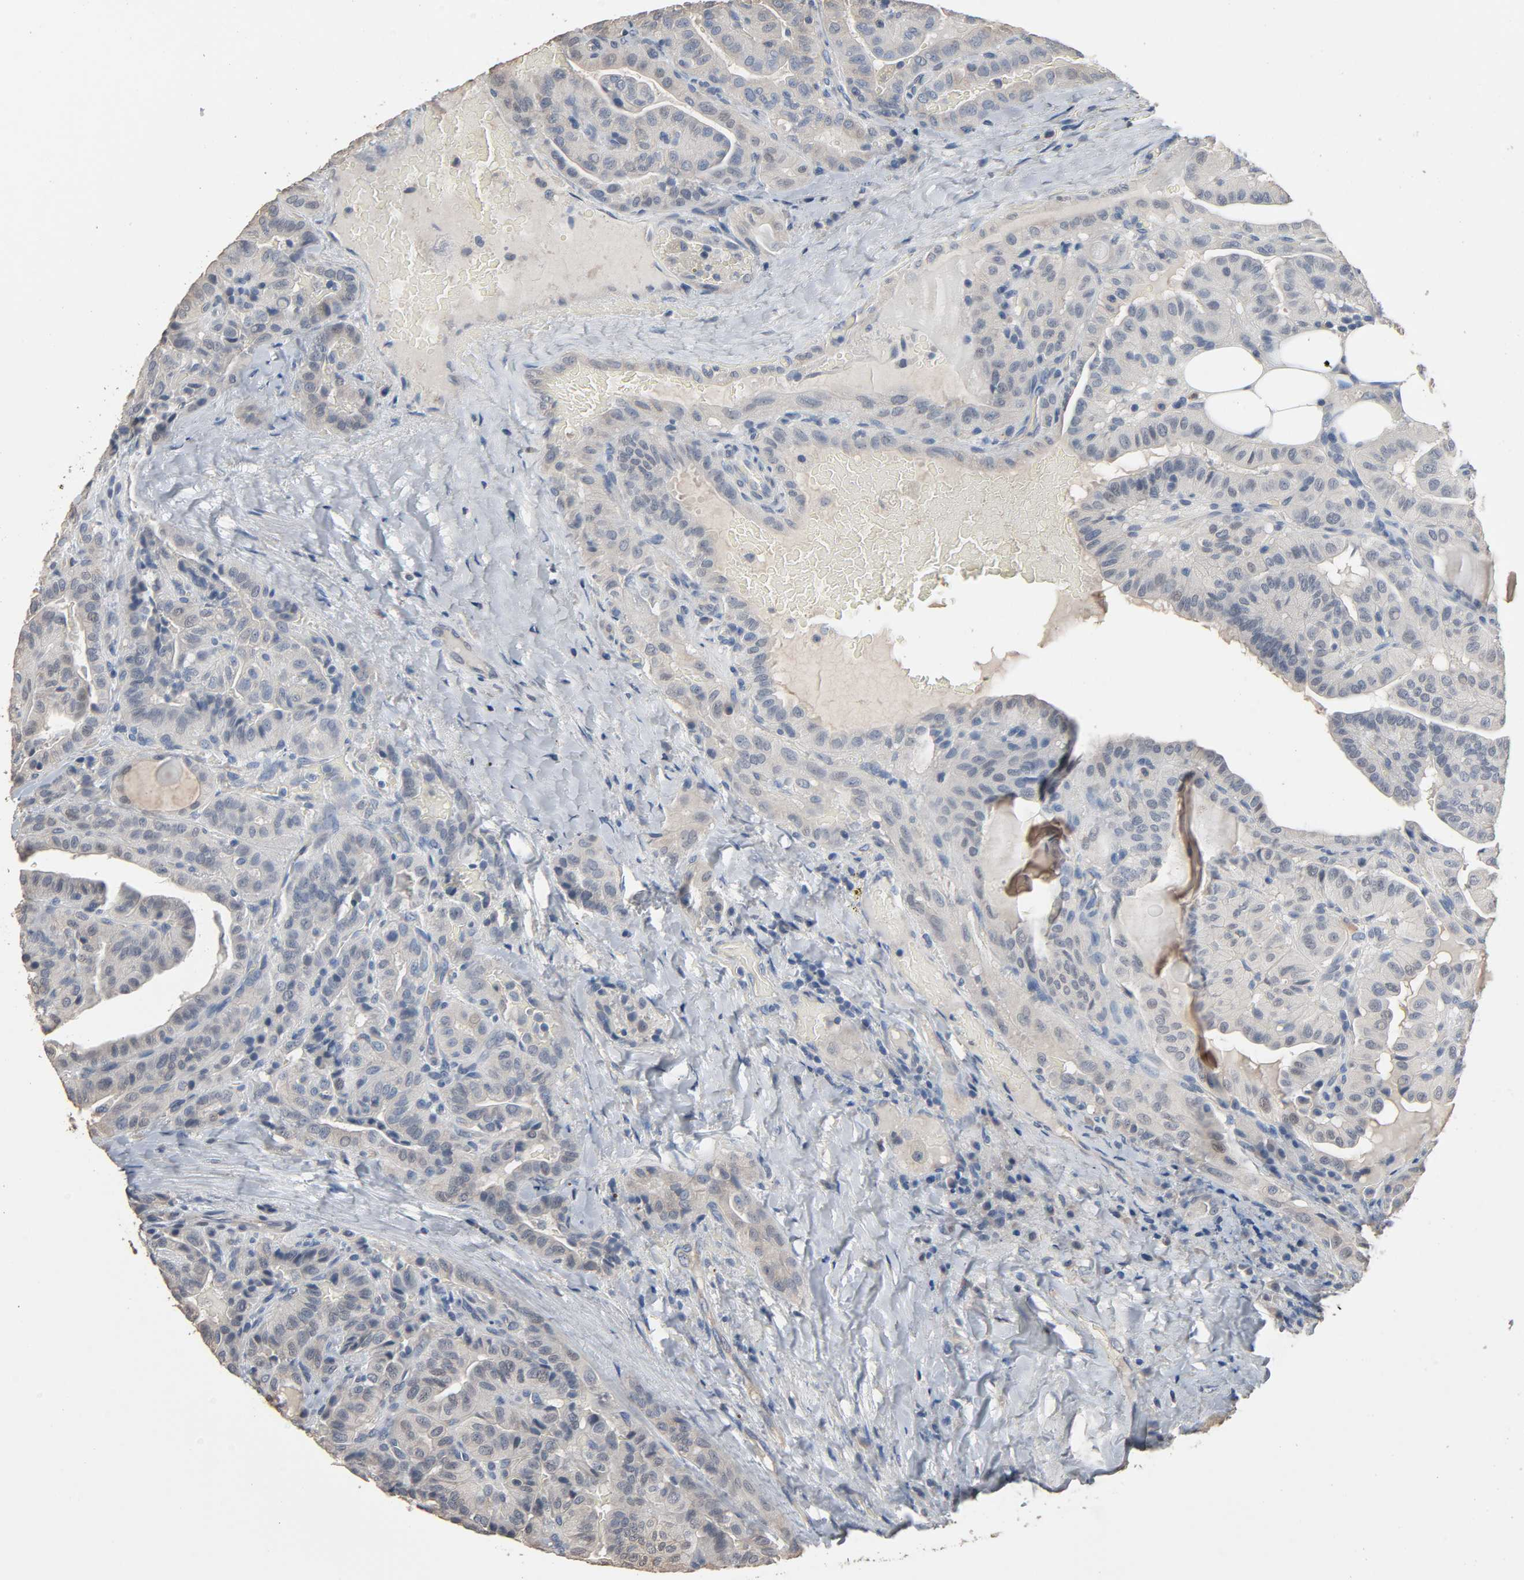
{"staining": {"intensity": "negative", "quantity": "none", "location": "none"}, "tissue": "thyroid cancer", "cell_type": "Tumor cells", "image_type": "cancer", "snomed": [{"axis": "morphology", "description": "Papillary adenocarcinoma, NOS"}, {"axis": "topography", "description": "Thyroid gland"}], "caption": "Micrograph shows no protein expression in tumor cells of thyroid cancer (papillary adenocarcinoma) tissue.", "gene": "SOX6", "patient": {"sex": "male", "age": 77}}